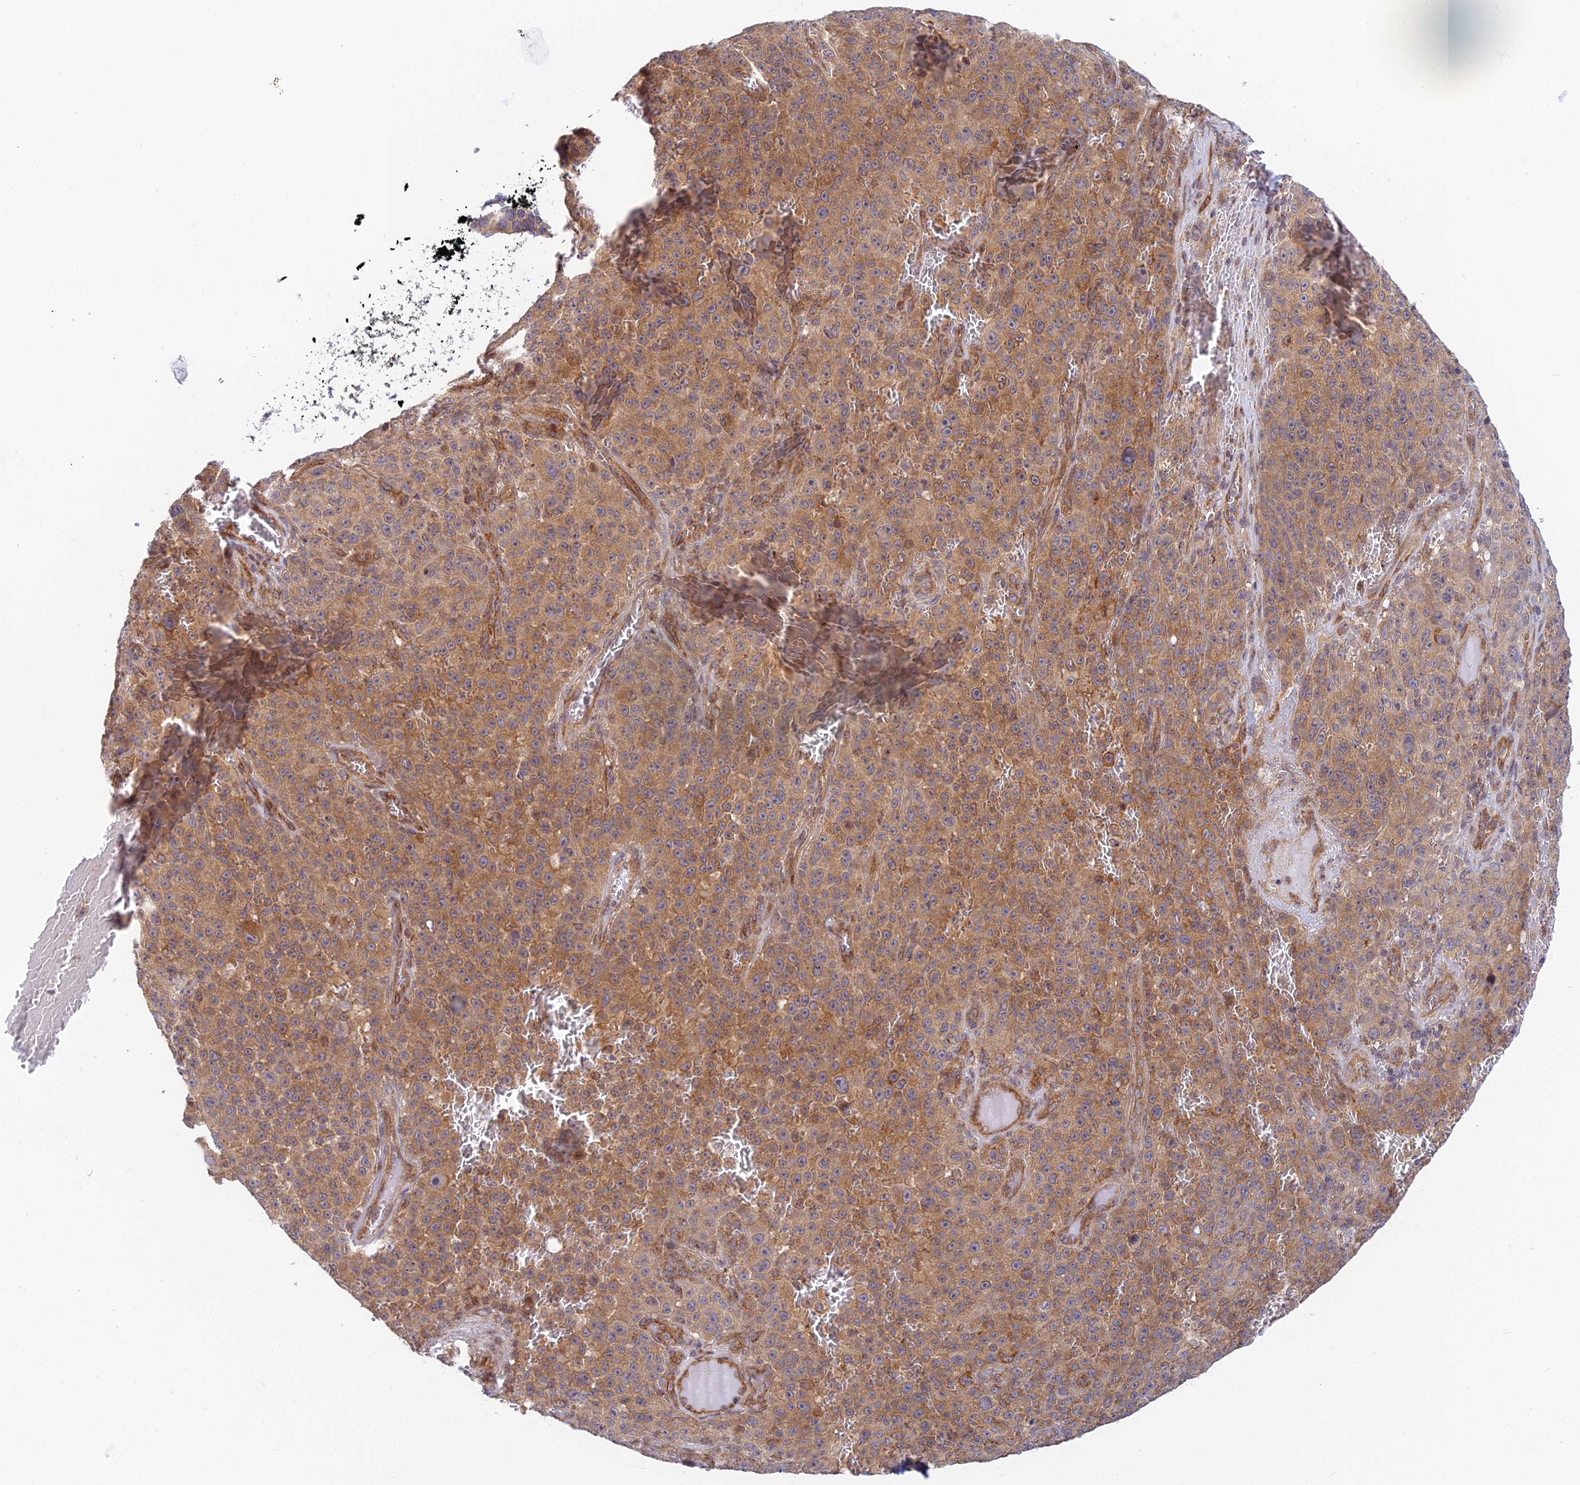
{"staining": {"intensity": "moderate", "quantity": ">75%", "location": "cytoplasmic/membranous"}, "tissue": "melanoma", "cell_type": "Tumor cells", "image_type": "cancer", "snomed": [{"axis": "morphology", "description": "Malignant melanoma, NOS"}, {"axis": "topography", "description": "Skin"}], "caption": "DAB (3,3'-diaminobenzidine) immunohistochemical staining of malignant melanoma displays moderate cytoplasmic/membranous protein expression in approximately >75% of tumor cells.", "gene": "HOOK2", "patient": {"sex": "female", "age": 82}}